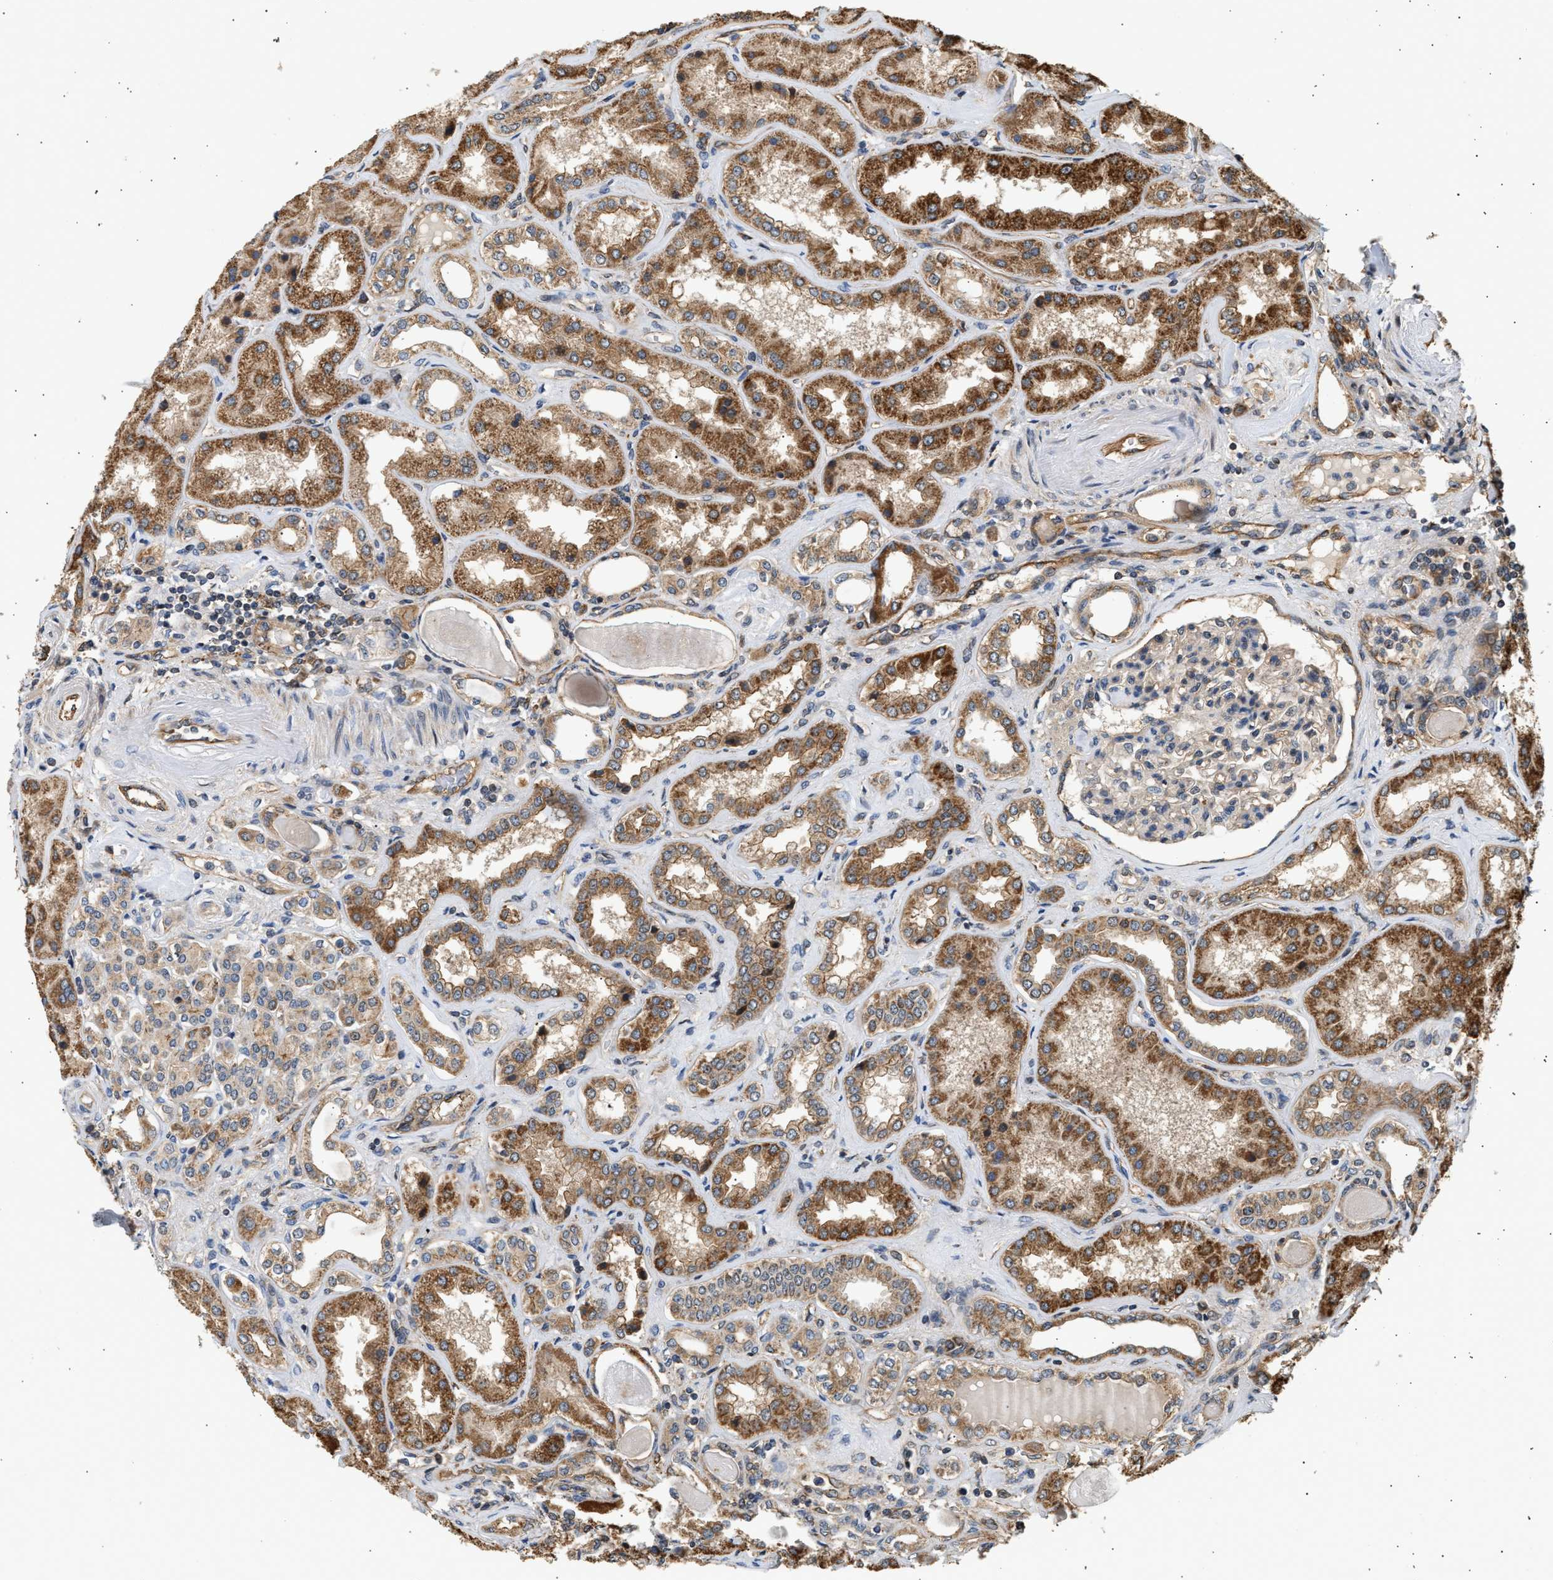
{"staining": {"intensity": "weak", "quantity": "25%-75%", "location": "cytoplasmic/membranous"}, "tissue": "kidney", "cell_type": "Cells in glomeruli", "image_type": "normal", "snomed": [{"axis": "morphology", "description": "Normal tissue, NOS"}, {"axis": "topography", "description": "Kidney"}], "caption": "DAB immunohistochemical staining of benign human kidney shows weak cytoplasmic/membranous protein expression in about 25%-75% of cells in glomeruli.", "gene": "DUSP14", "patient": {"sex": "female", "age": 56}}